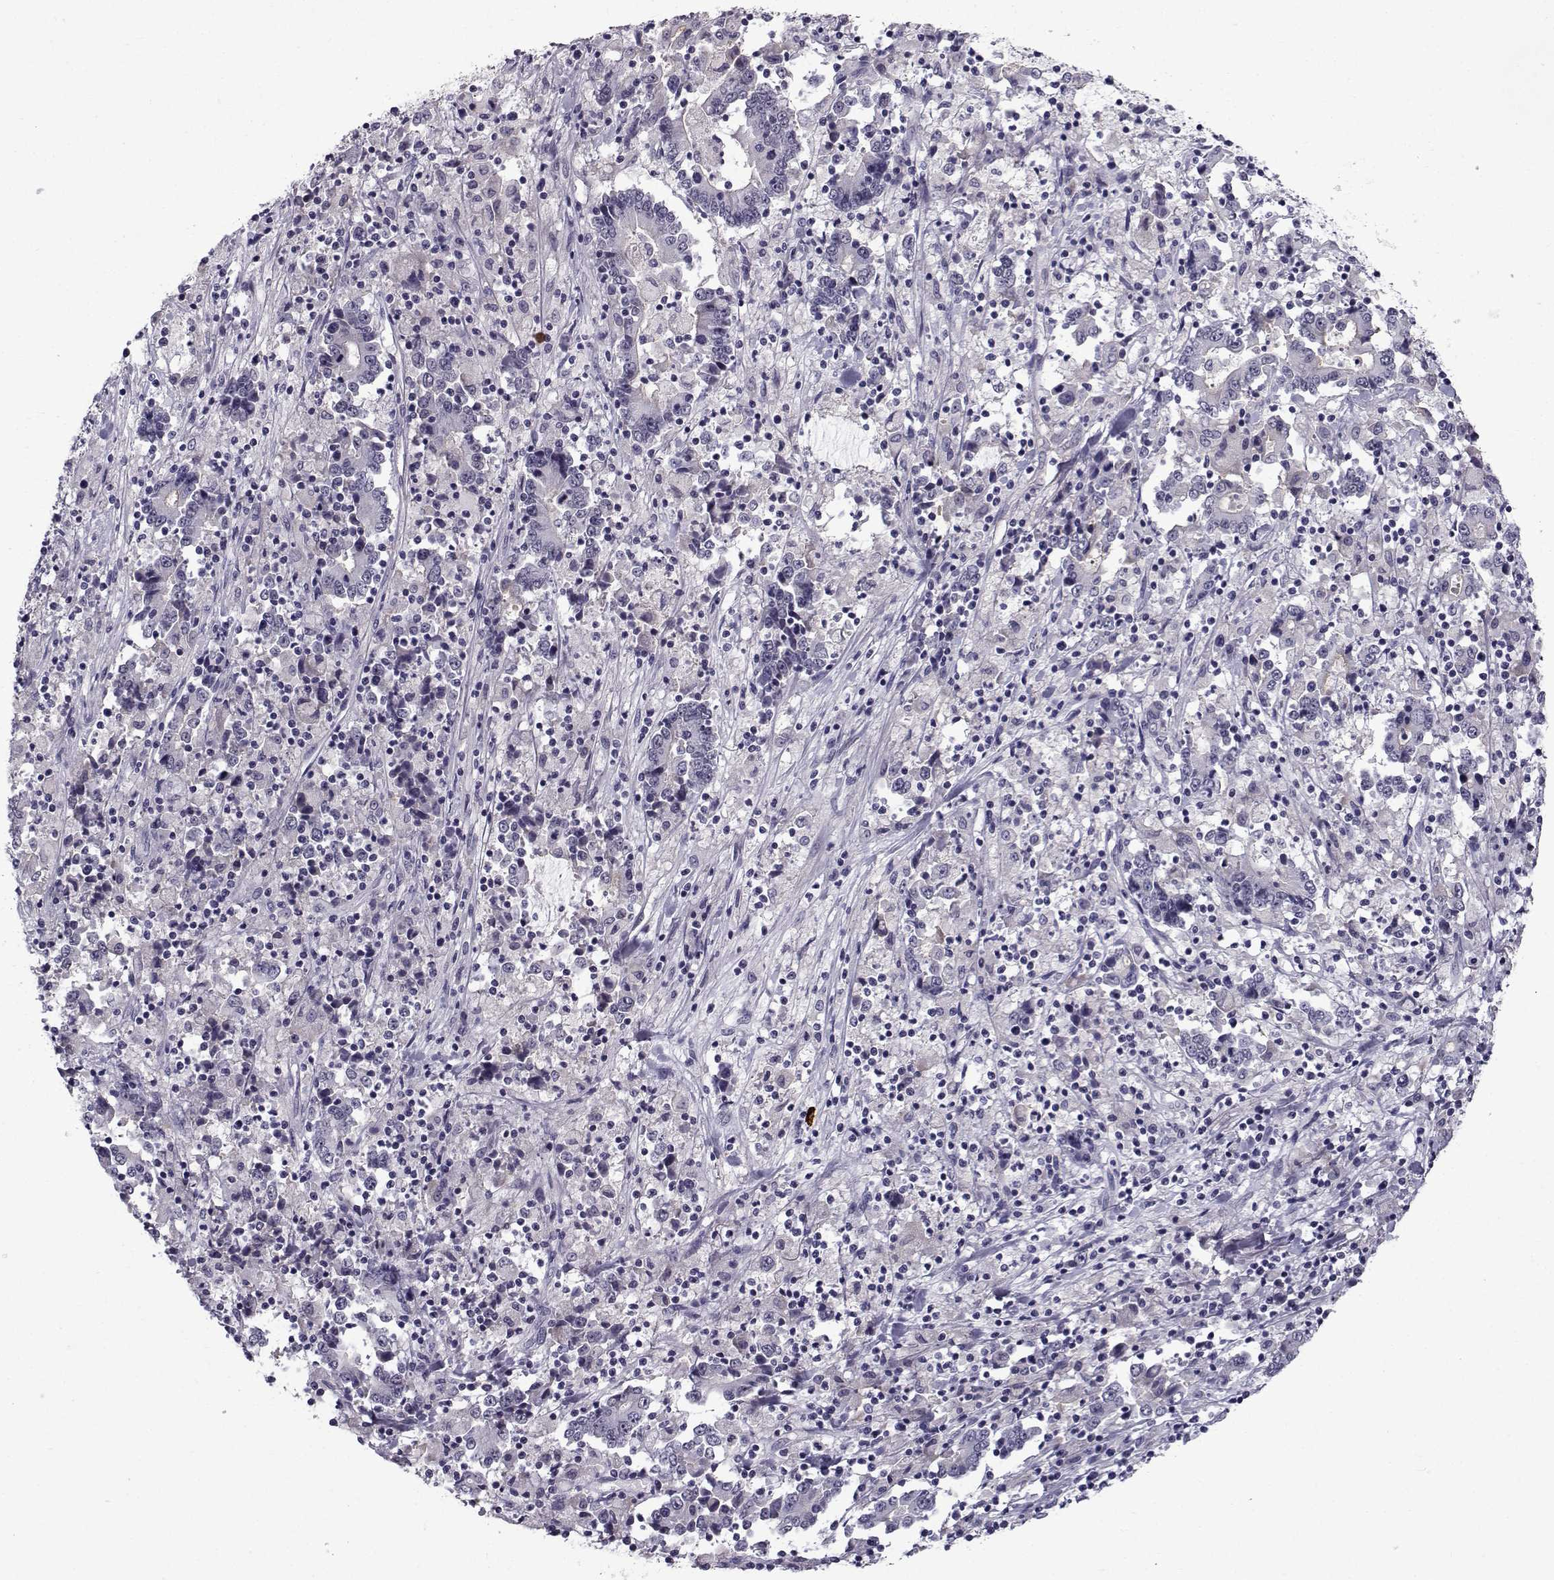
{"staining": {"intensity": "negative", "quantity": "none", "location": "none"}, "tissue": "stomach cancer", "cell_type": "Tumor cells", "image_type": "cancer", "snomed": [{"axis": "morphology", "description": "Adenocarcinoma, NOS"}, {"axis": "topography", "description": "Stomach, upper"}], "caption": "DAB immunohistochemical staining of human stomach cancer (adenocarcinoma) shows no significant staining in tumor cells.", "gene": "RBM24", "patient": {"sex": "male", "age": 68}}